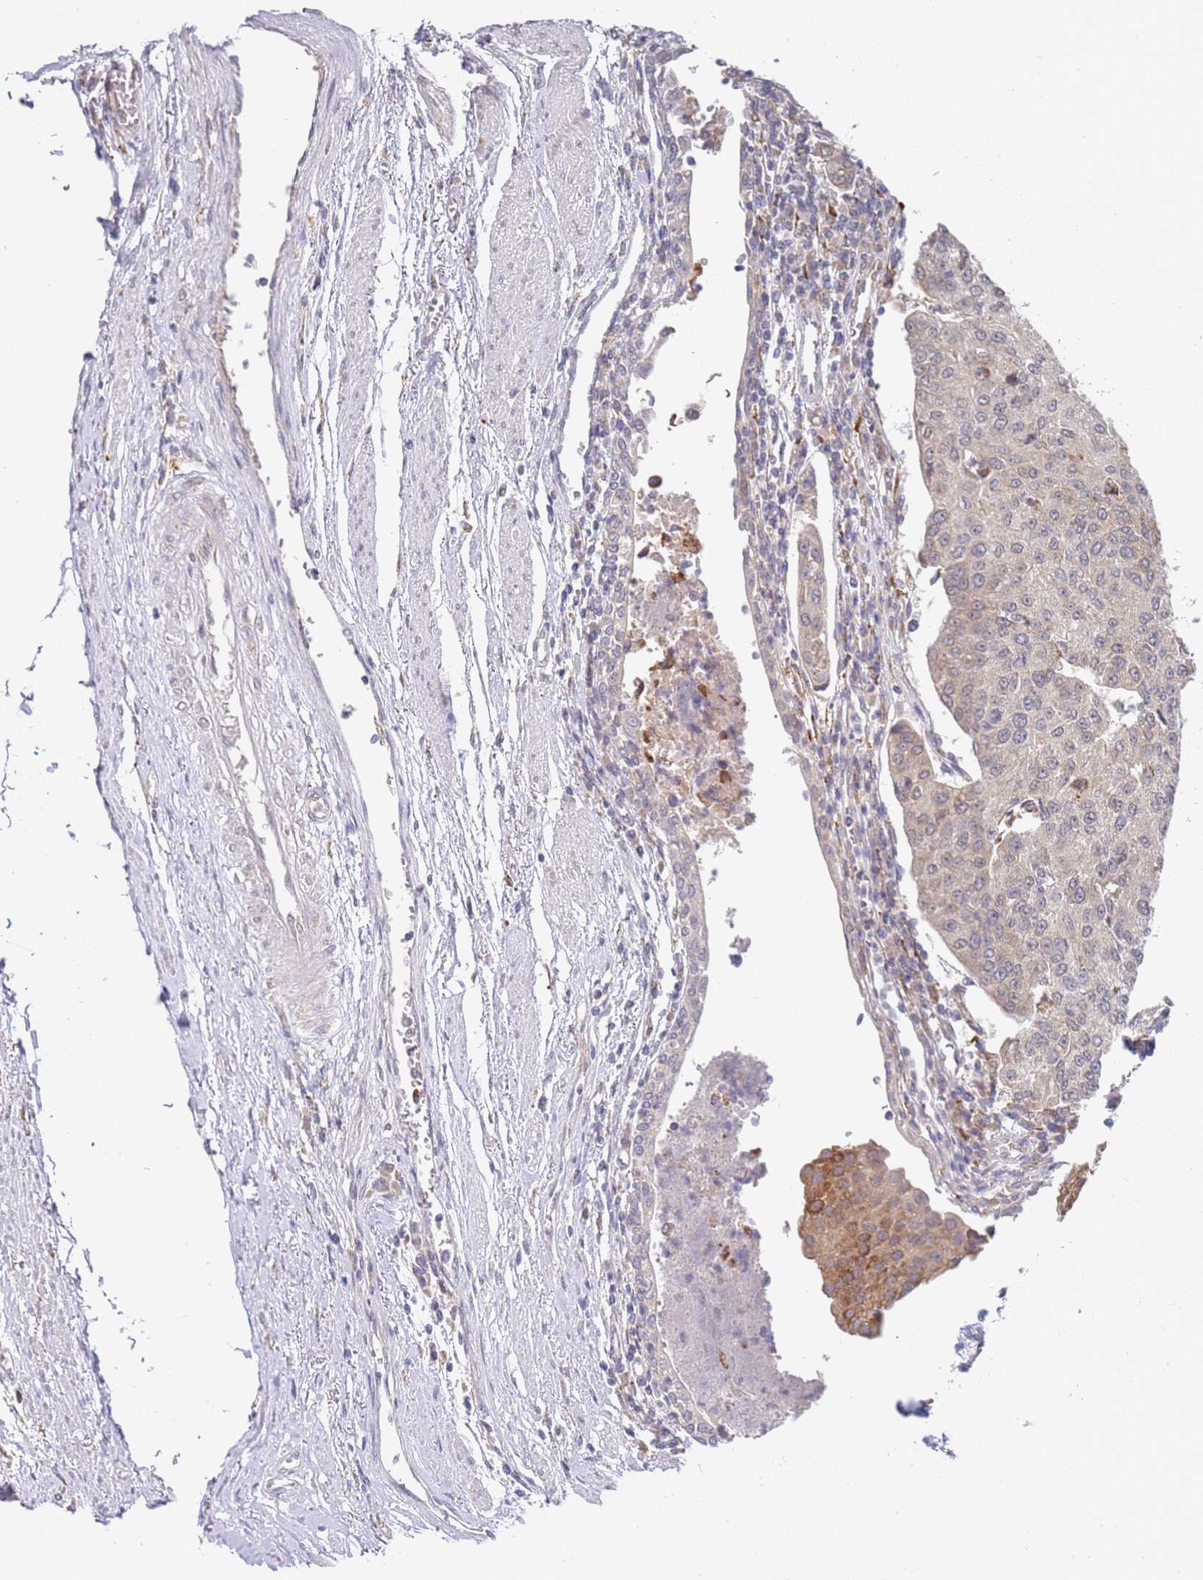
{"staining": {"intensity": "moderate", "quantity": "25%-75%", "location": "cytoplasmic/membranous"}, "tissue": "urothelial cancer", "cell_type": "Tumor cells", "image_type": "cancer", "snomed": [{"axis": "morphology", "description": "Urothelial carcinoma, High grade"}, {"axis": "topography", "description": "Urinary bladder"}], "caption": "This is a photomicrograph of immunohistochemistry (IHC) staining of urothelial cancer, which shows moderate positivity in the cytoplasmic/membranous of tumor cells.", "gene": "VRK2", "patient": {"sex": "female", "age": 85}}